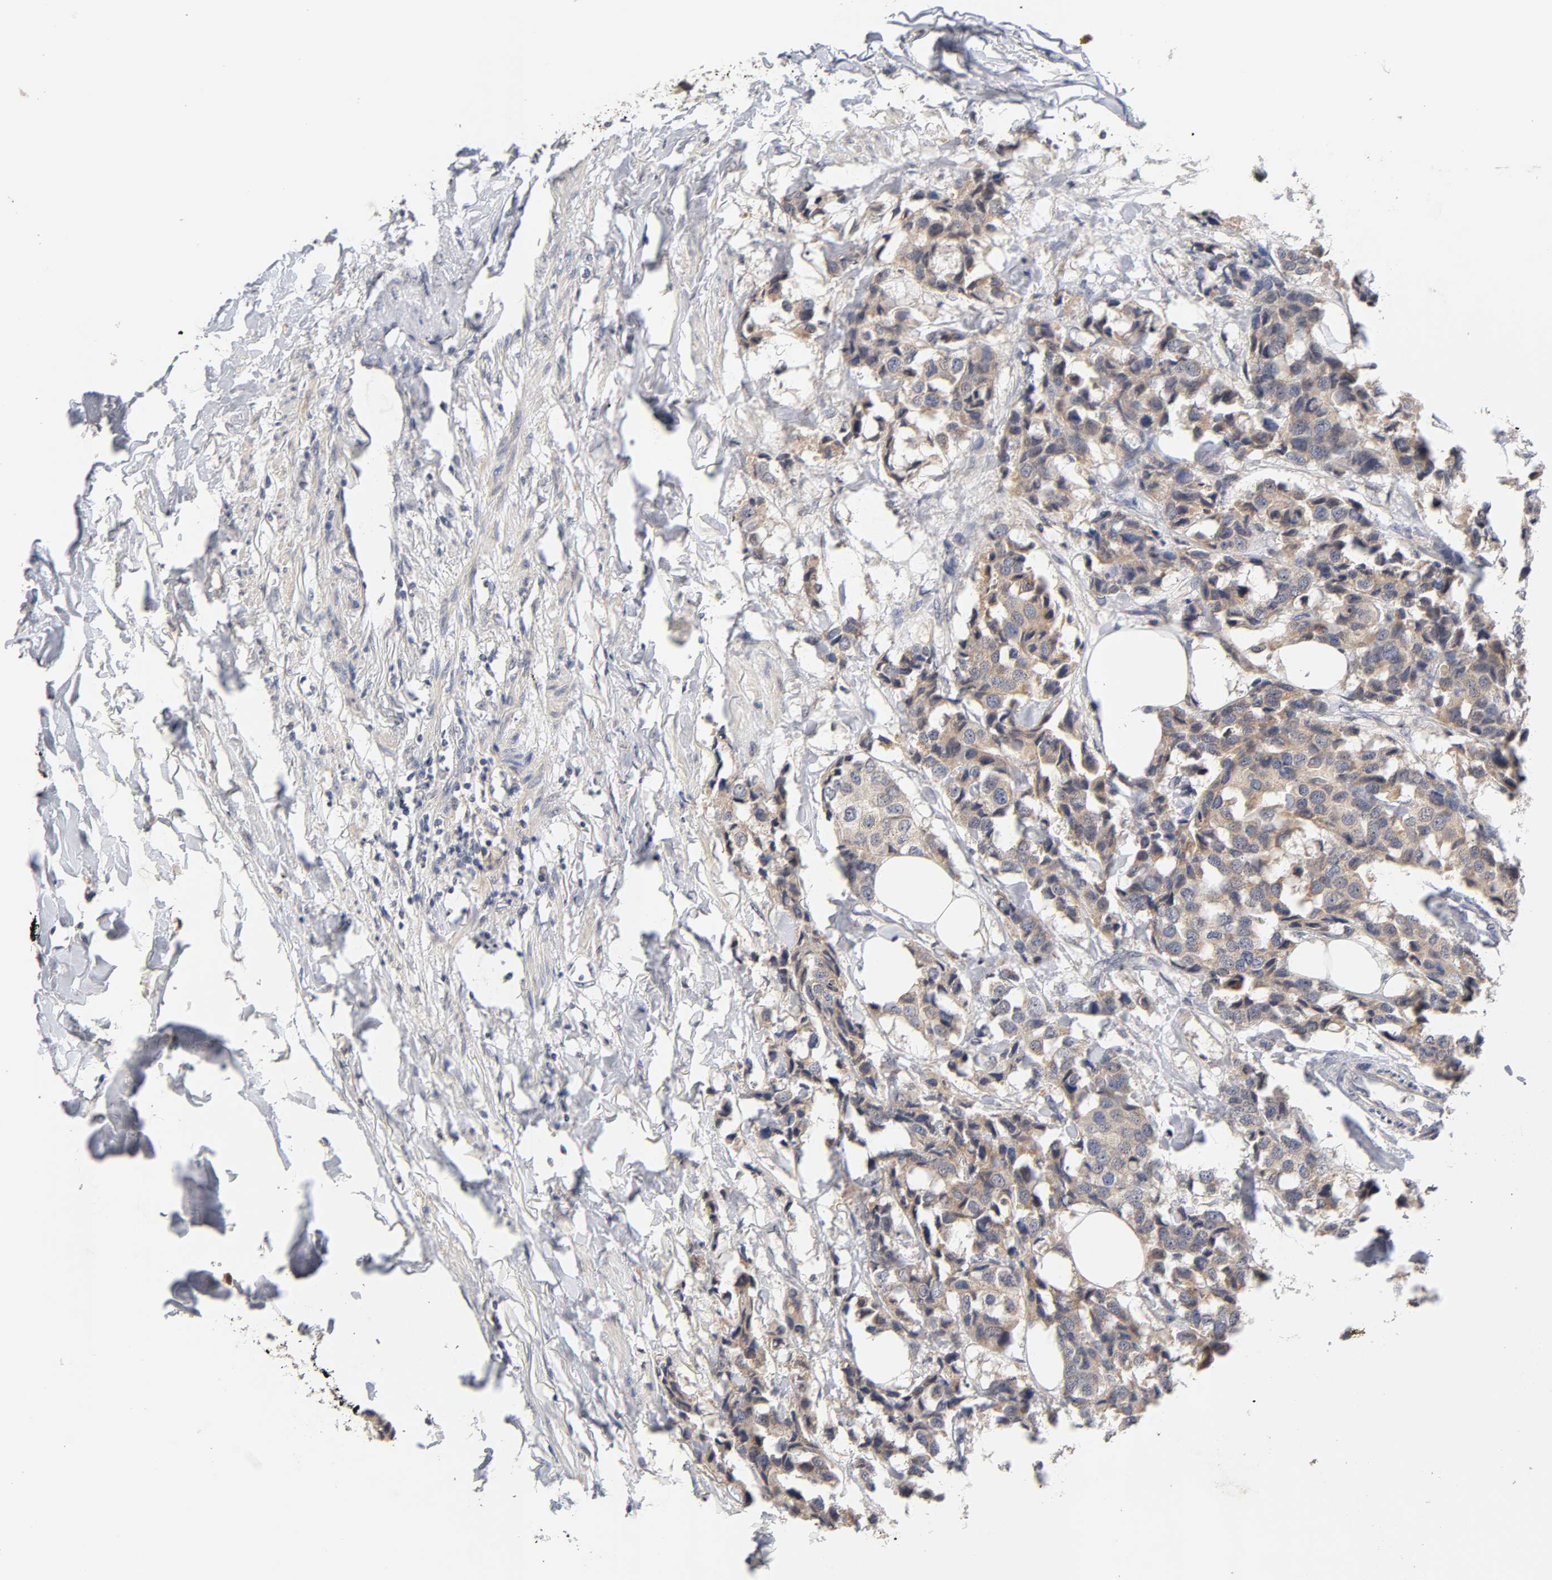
{"staining": {"intensity": "weak", "quantity": ">75%", "location": "cytoplasmic/membranous"}, "tissue": "breast cancer", "cell_type": "Tumor cells", "image_type": "cancer", "snomed": [{"axis": "morphology", "description": "Duct carcinoma"}, {"axis": "topography", "description": "Breast"}], "caption": "A high-resolution image shows IHC staining of breast cancer (intraductal carcinoma), which shows weak cytoplasmic/membranous staining in approximately >75% of tumor cells.", "gene": "CXADR", "patient": {"sex": "female", "age": 80}}